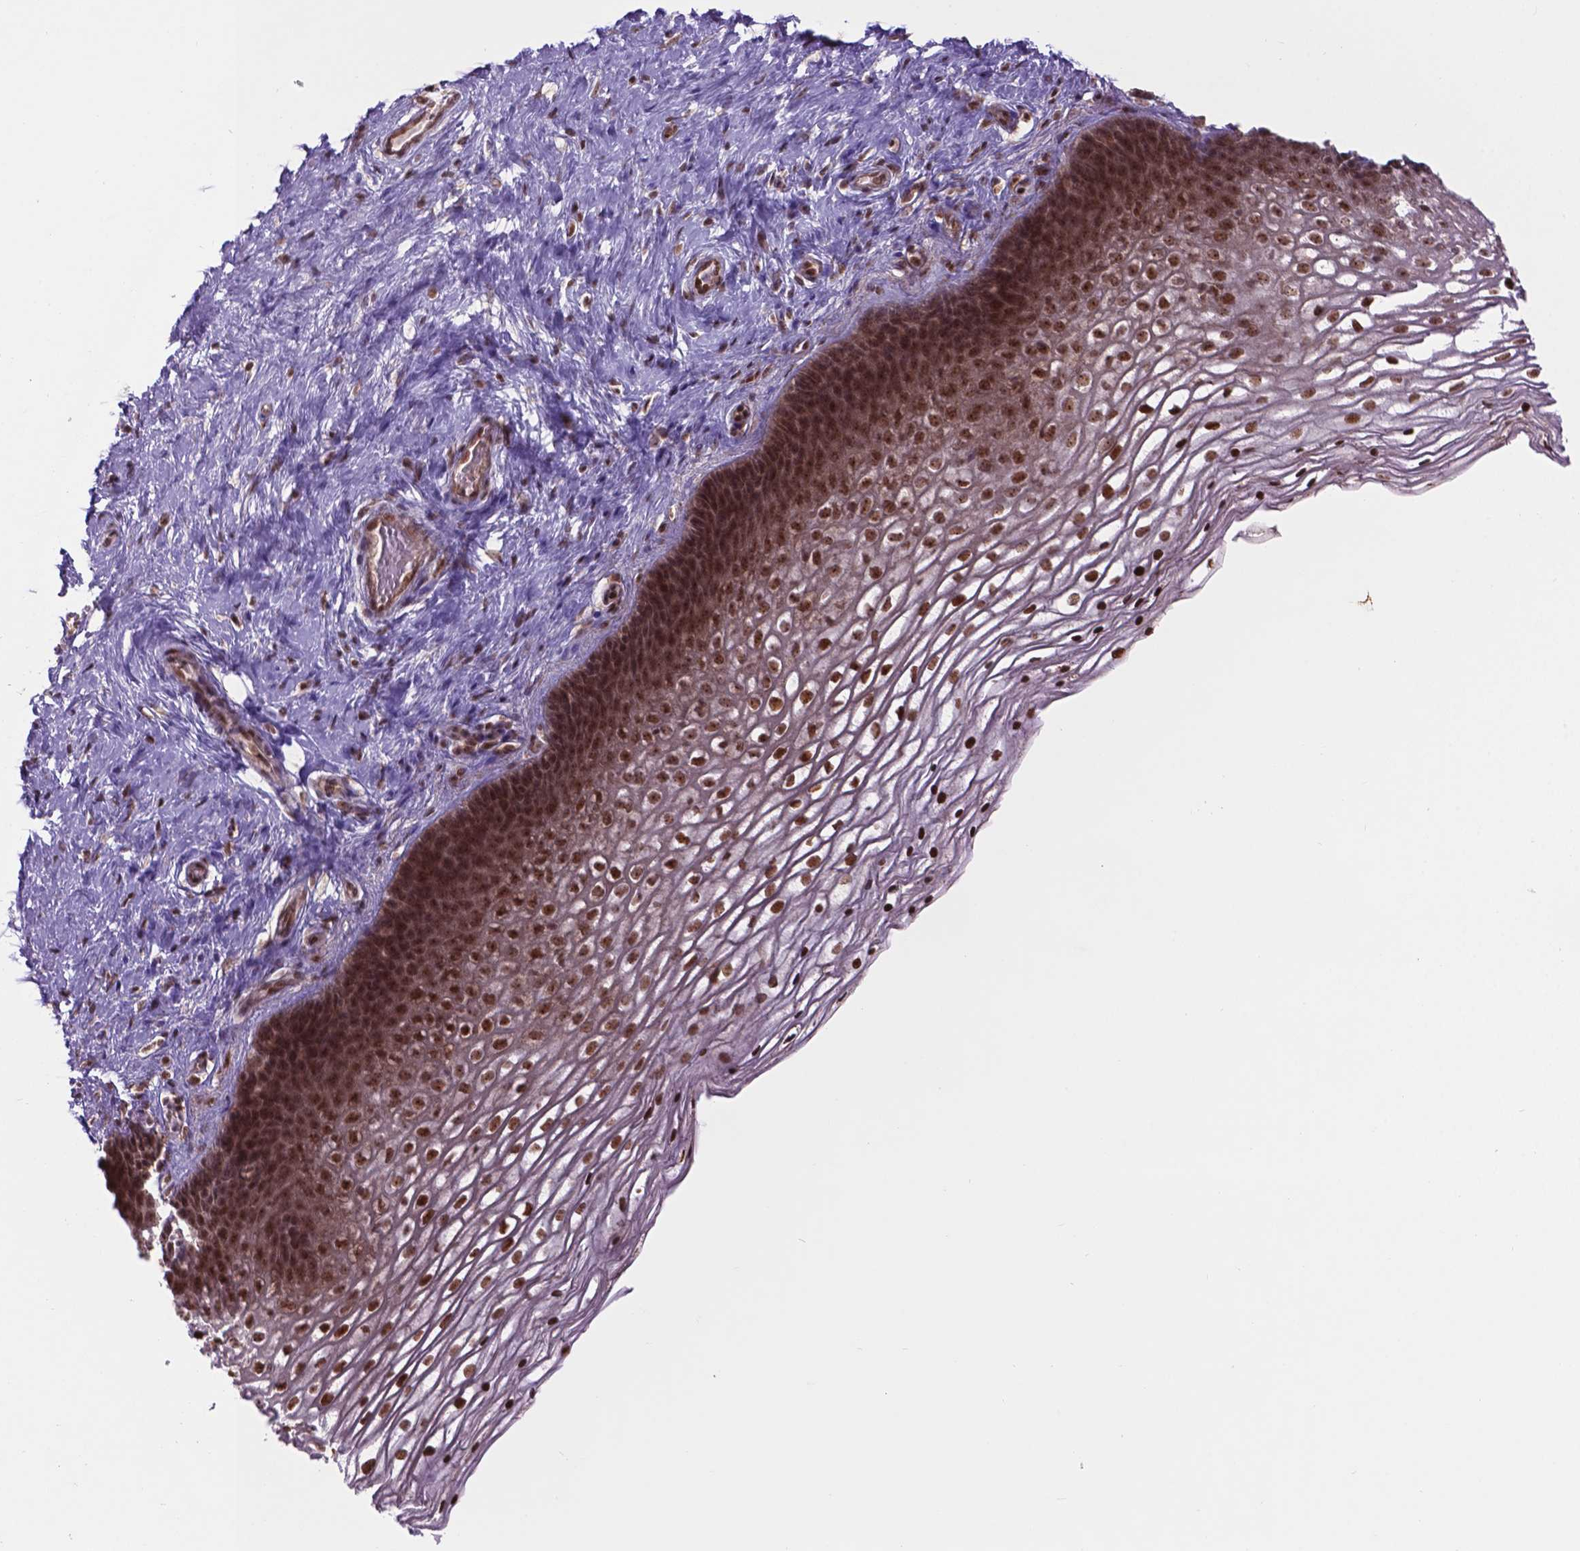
{"staining": {"intensity": "strong", "quantity": ">75%", "location": "nuclear"}, "tissue": "cervix", "cell_type": "Glandular cells", "image_type": "normal", "snomed": [{"axis": "morphology", "description": "Normal tissue, NOS"}, {"axis": "topography", "description": "Cervix"}], "caption": "An immunohistochemistry image of benign tissue is shown. Protein staining in brown labels strong nuclear positivity in cervix within glandular cells. (DAB IHC with brightfield microscopy, high magnification).", "gene": "CSNK2A1", "patient": {"sex": "female", "age": 34}}